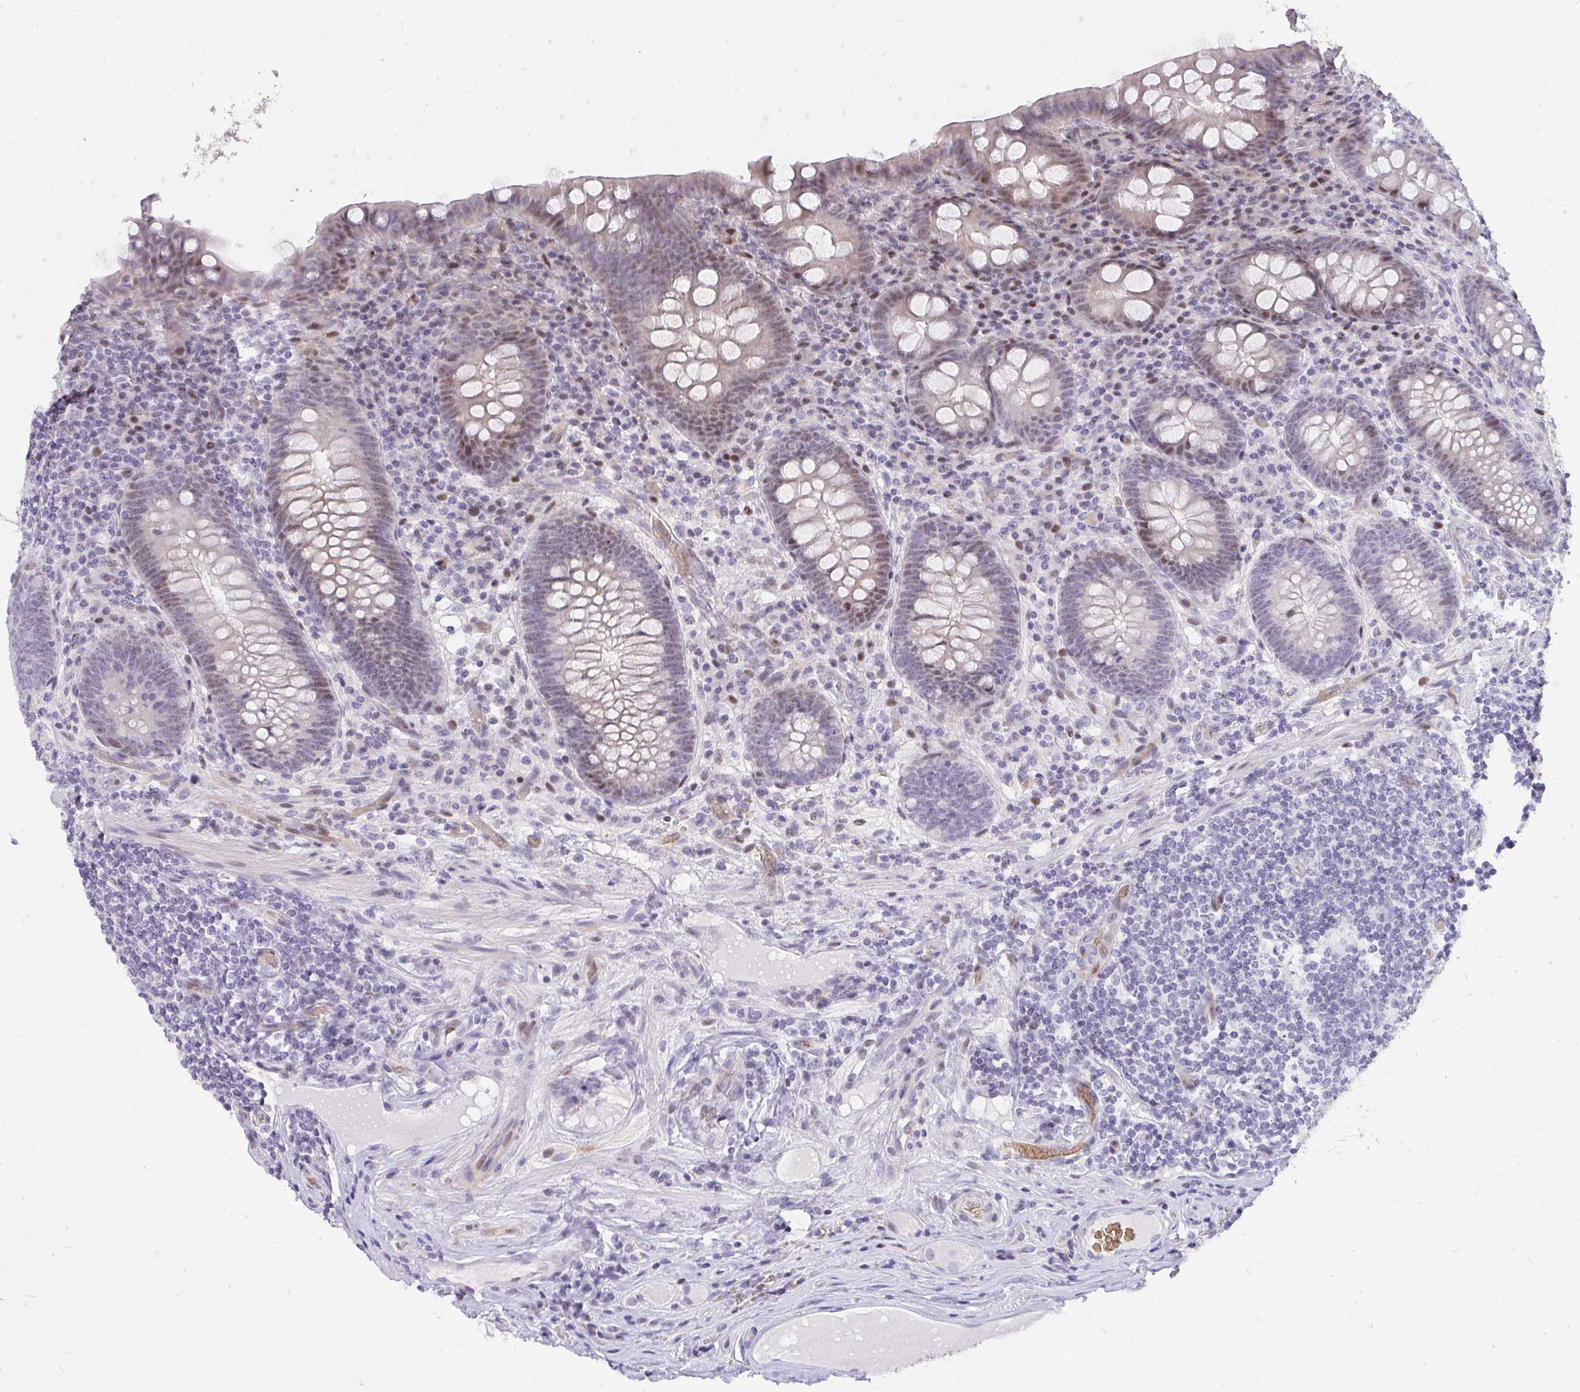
{"staining": {"intensity": "weak", "quantity": "25%-75%", "location": "nuclear"}, "tissue": "appendix", "cell_type": "Glandular cells", "image_type": "normal", "snomed": [{"axis": "morphology", "description": "Normal tissue, NOS"}, {"axis": "topography", "description": "Appendix"}], "caption": "The immunohistochemical stain labels weak nuclear positivity in glandular cells of normal appendix.", "gene": "PLPPR3", "patient": {"sex": "male", "age": 71}}